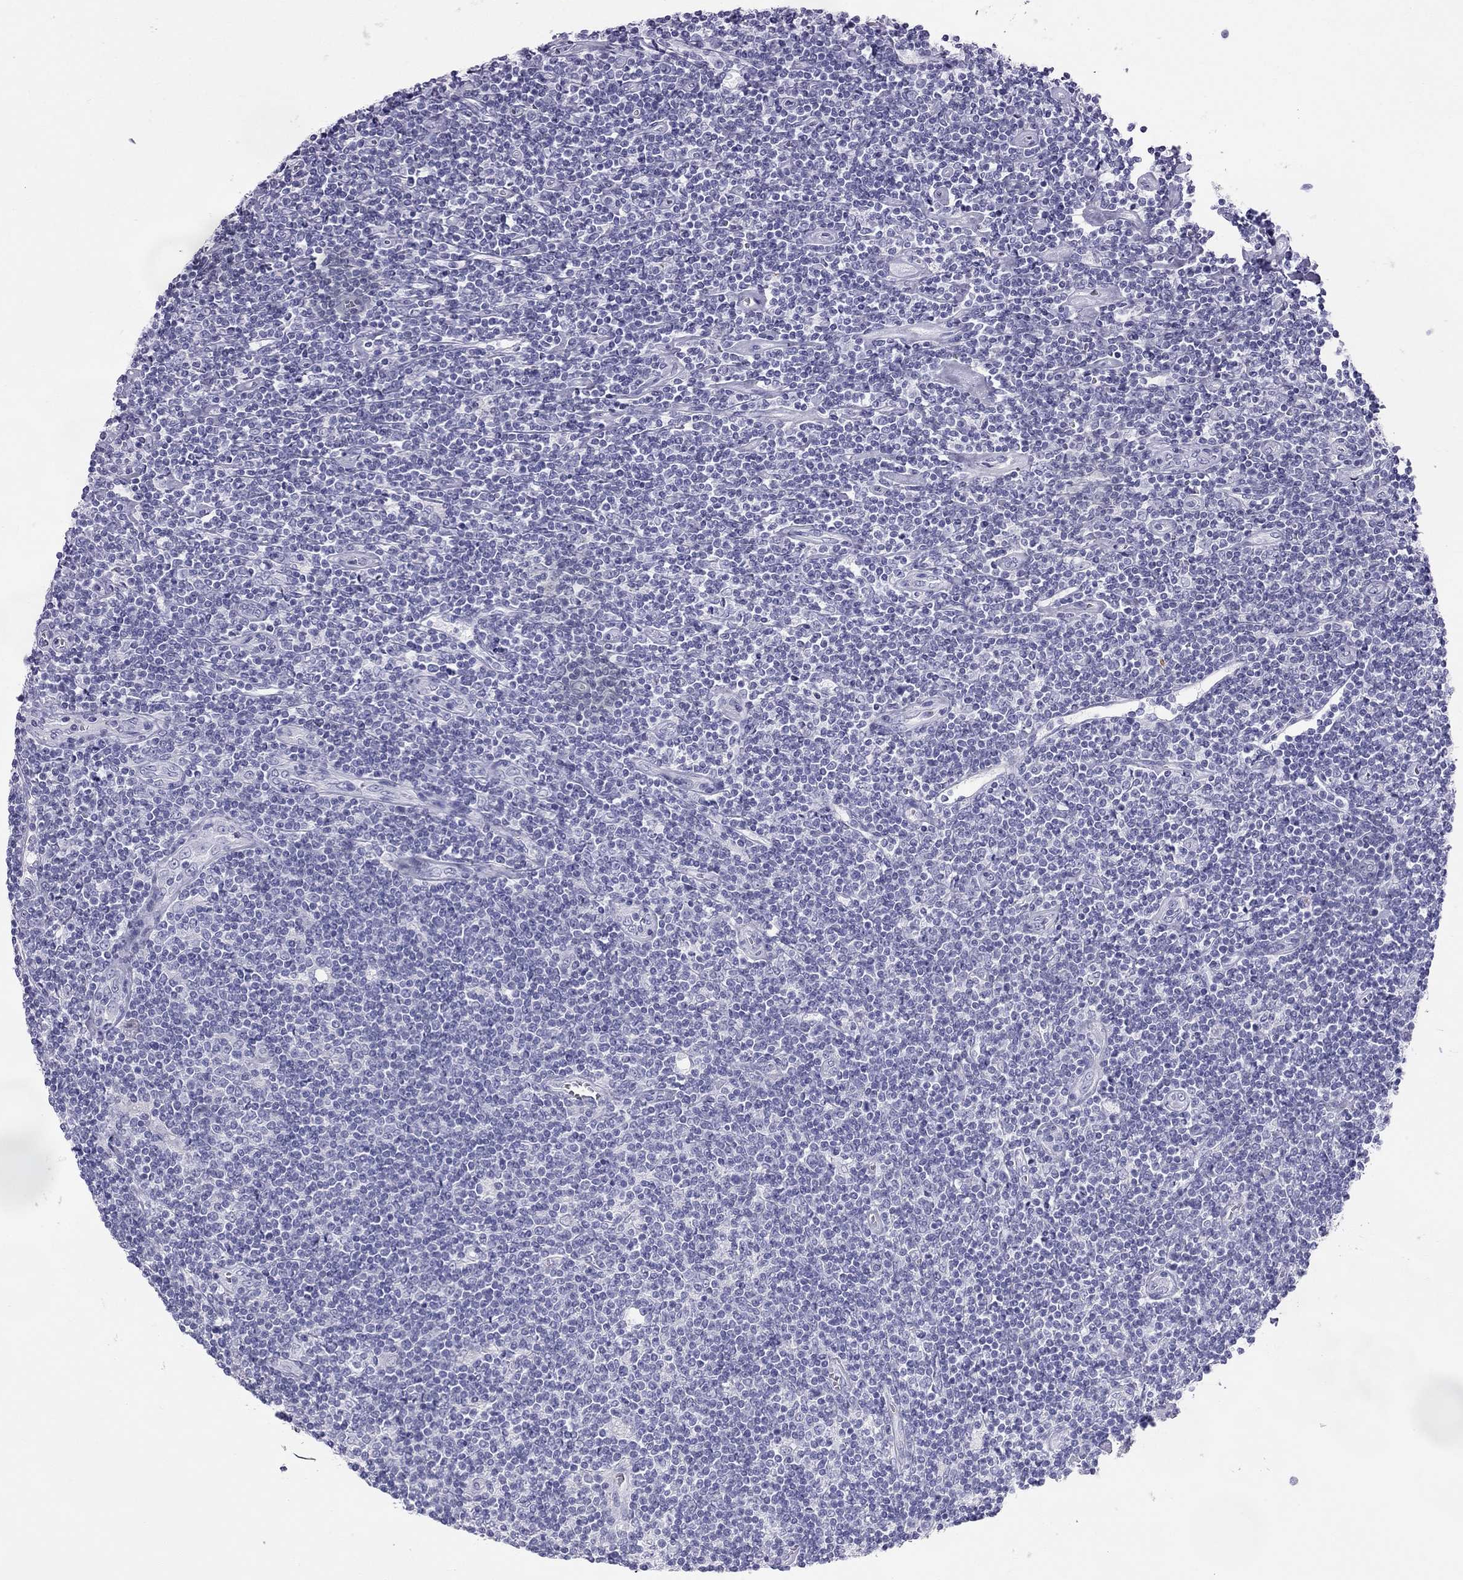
{"staining": {"intensity": "negative", "quantity": "none", "location": "none"}, "tissue": "lymphoma", "cell_type": "Tumor cells", "image_type": "cancer", "snomed": [{"axis": "morphology", "description": "Hodgkin's disease, NOS"}, {"axis": "topography", "description": "Lymph node"}], "caption": "Micrograph shows no protein expression in tumor cells of Hodgkin's disease tissue.", "gene": "TRPM3", "patient": {"sex": "male", "age": 40}}